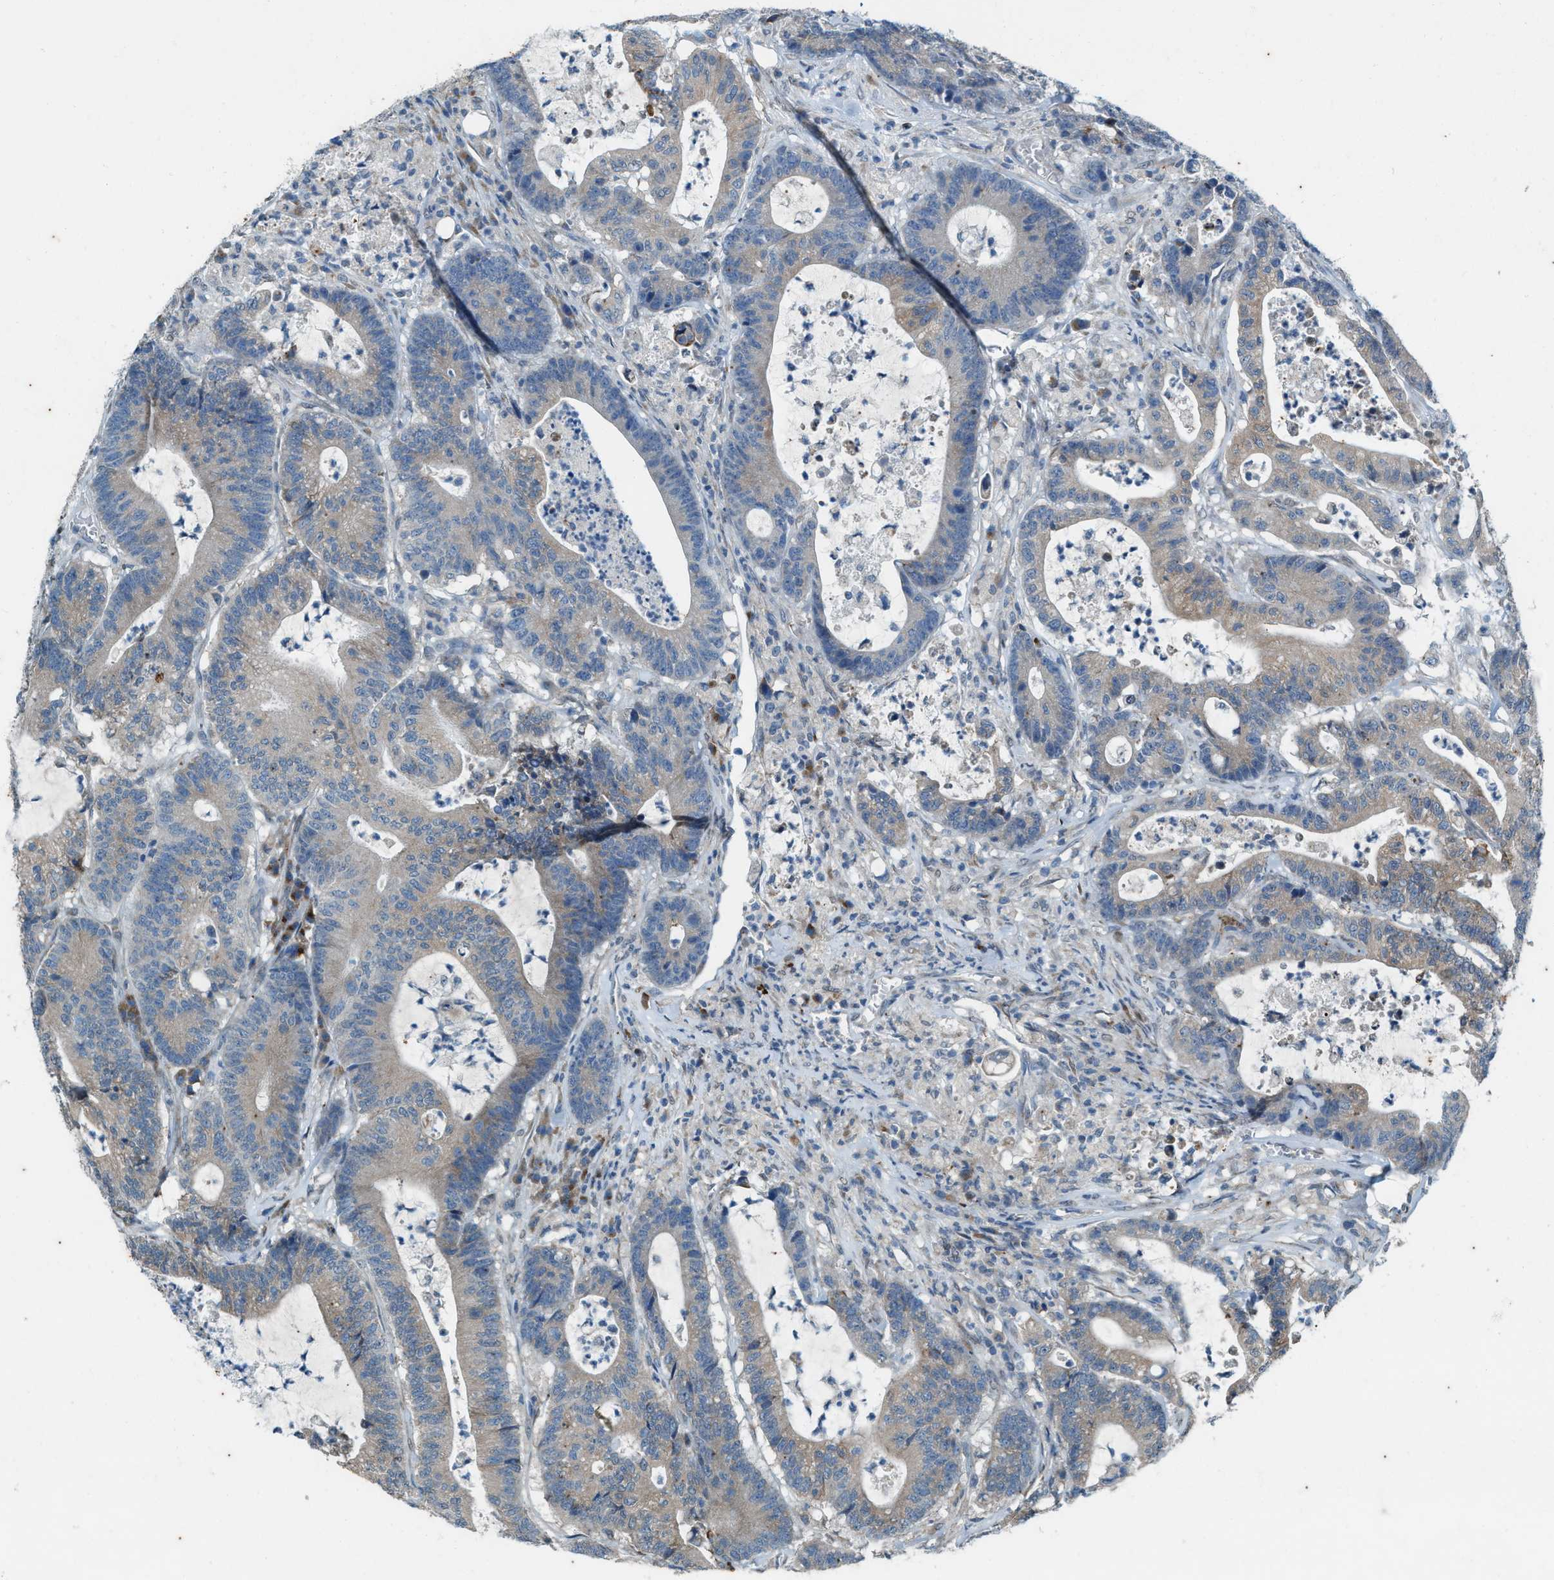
{"staining": {"intensity": "weak", "quantity": "<25%", "location": "cytoplasmic/membranous"}, "tissue": "colorectal cancer", "cell_type": "Tumor cells", "image_type": "cancer", "snomed": [{"axis": "morphology", "description": "Adenocarcinoma, NOS"}, {"axis": "topography", "description": "Colon"}], "caption": "IHC of colorectal adenocarcinoma exhibits no staining in tumor cells. (DAB (3,3'-diaminobenzidine) immunohistochemistry (IHC) visualized using brightfield microscopy, high magnification).", "gene": "CHPF2", "patient": {"sex": "female", "age": 84}}